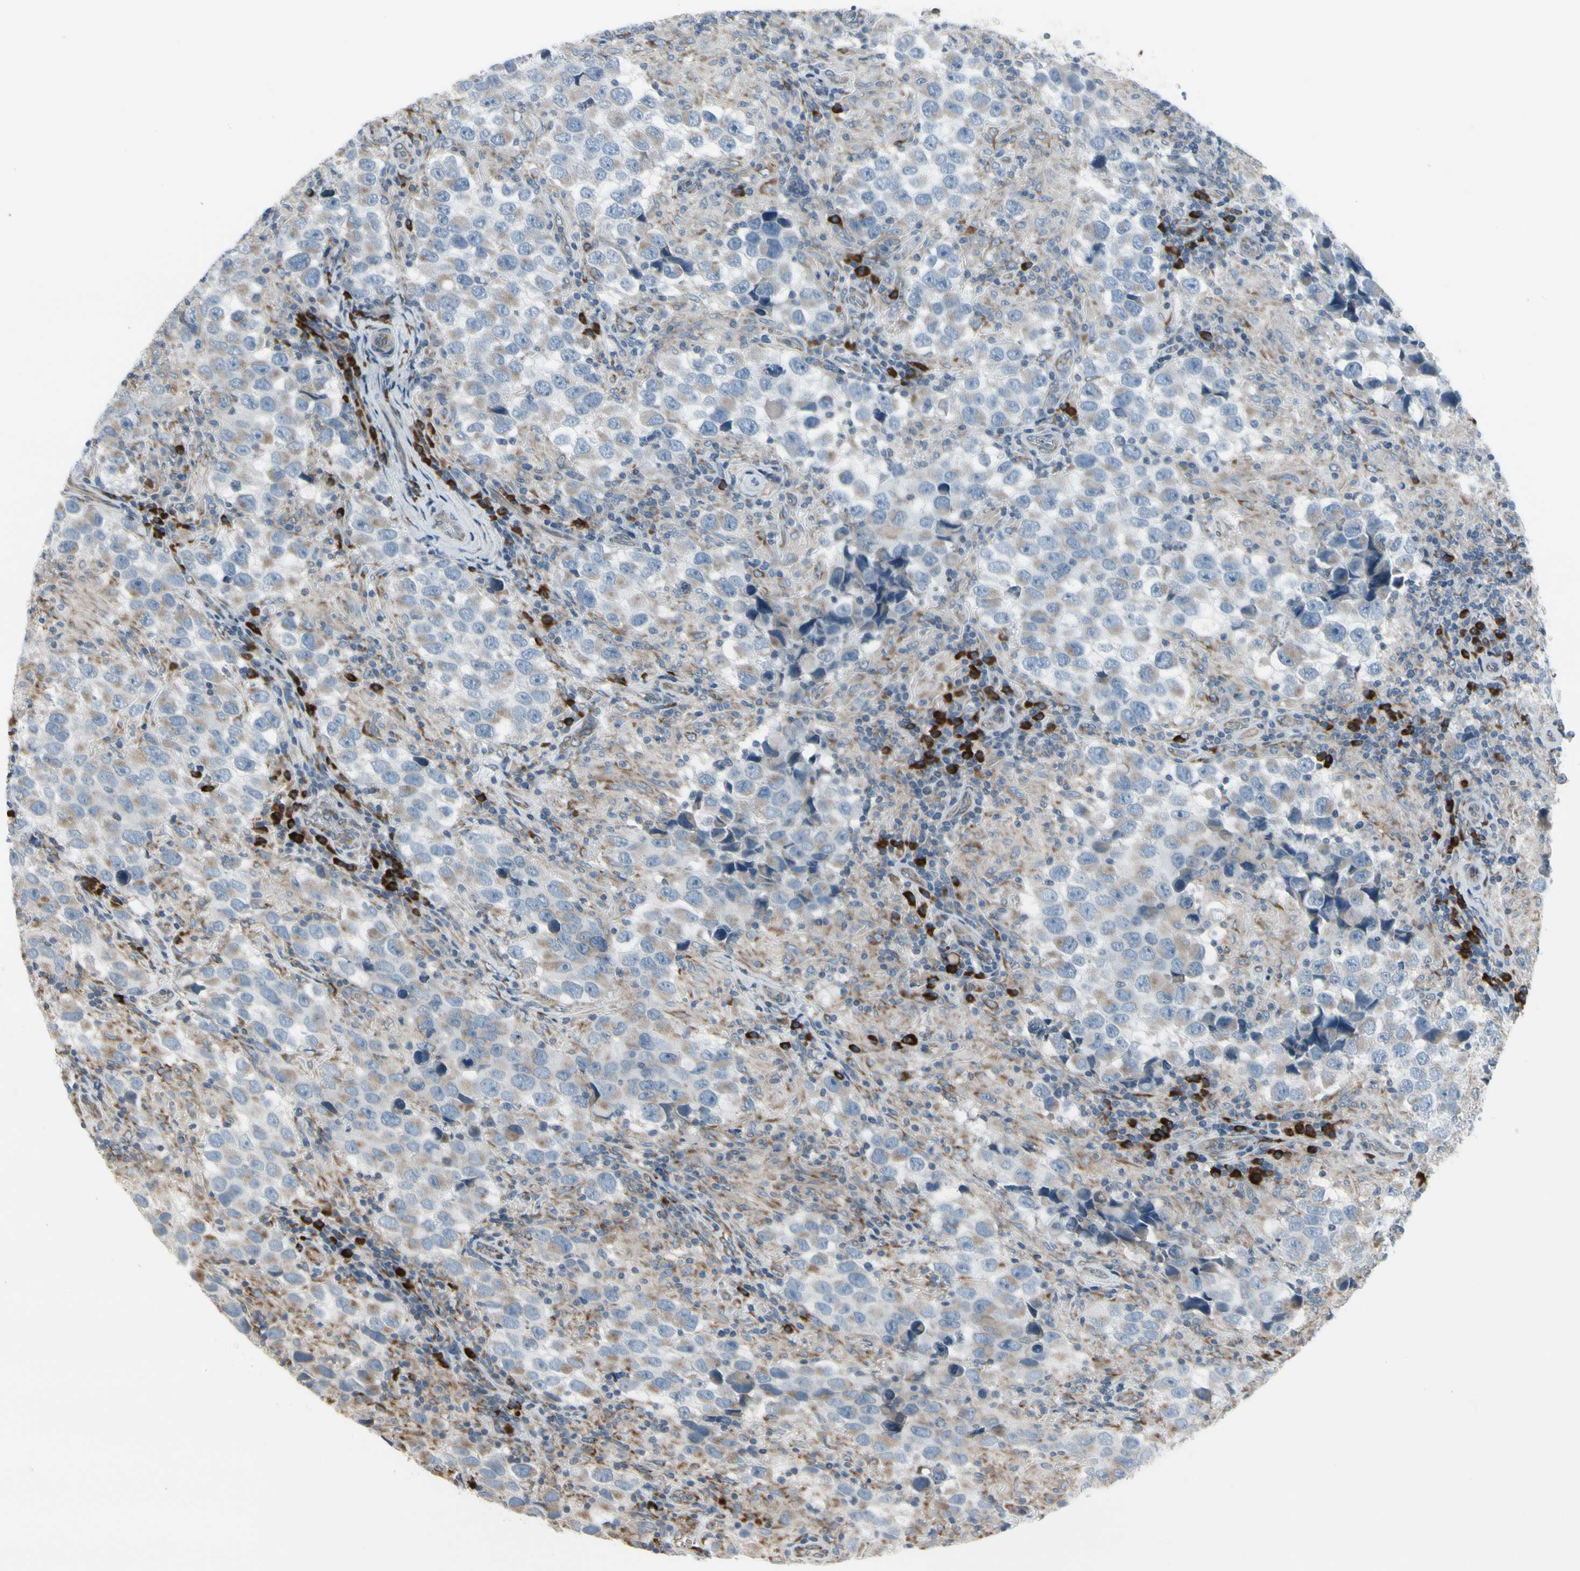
{"staining": {"intensity": "weak", "quantity": ">75%", "location": "cytoplasmic/membranous"}, "tissue": "testis cancer", "cell_type": "Tumor cells", "image_type": "cancer", "snomed": [{"axis": "morphology", "description": "Carcinoma, Embryonal, NOS"}, {"axis": "topography", "description": "Testis"}], "caption": "The image exhibits immunohistochemical staining of embryonal carcinoma (testis). There is weak cytoplasmic/membranous expression is identified in approximately >75% of tumor cells. The protein of interest is stained brown, and the nuclei are stained in blue (DAB IHC with brightfield microscopy, high magnification).", "gene": "FNDC3A", "patient": {"sex": "male", "age": 21}}